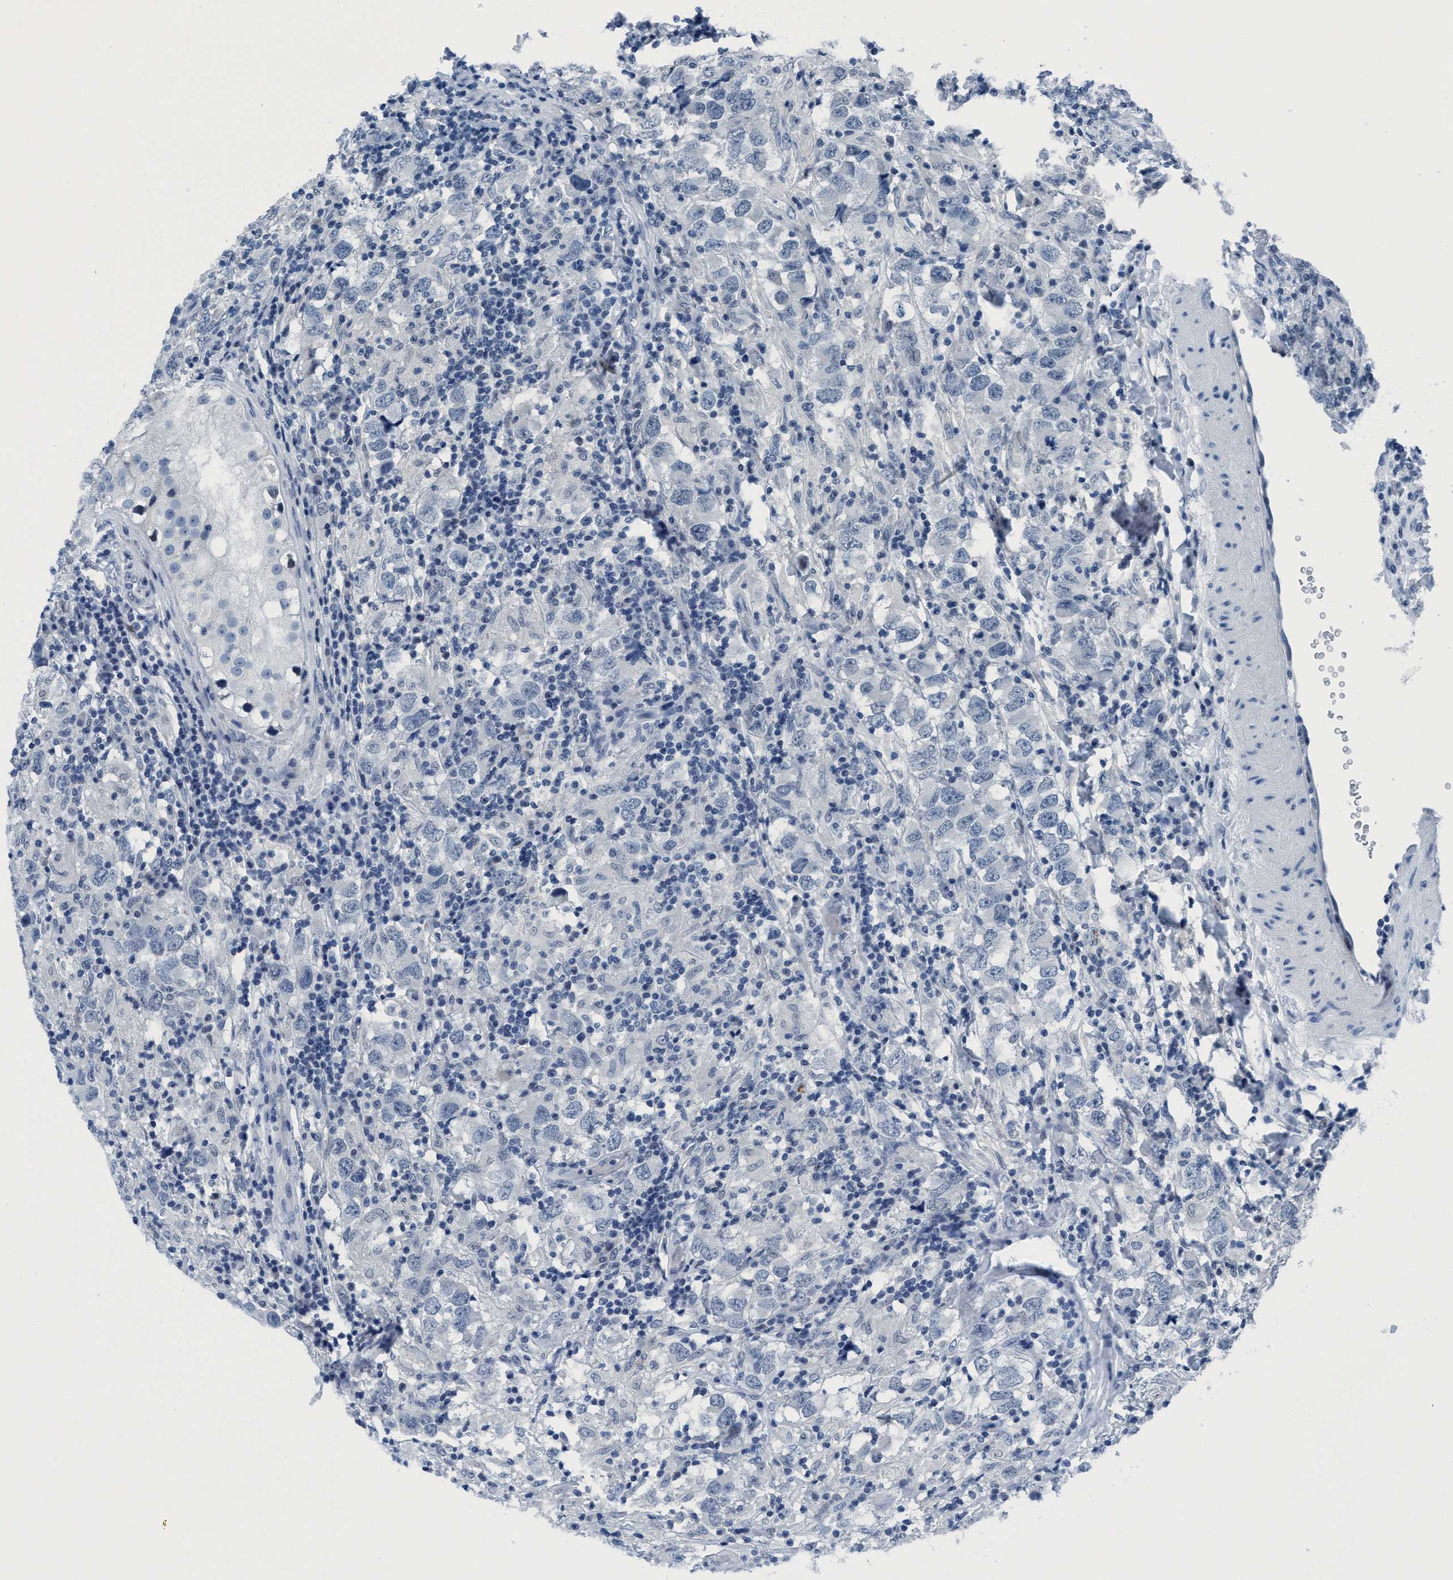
{"staining": {"intensity": "negative", "quantity": "none", "location": "none"}, "tissue": "testis cancer", "cell_type": "Tumor cells", "image_type": "cancer", "snomed": [{"axis": "morphology", "description": "Carcinoma, Embryonal, NOS"}, {"axis": "topography", "description": "Testis"}], "caption": "An IHC micrograph of testis cancer (embryonal carcinoma) is shown. There is no staining in tumor cells of testis cancer (embryonal carcinoma).", "gene": "DNAI1", "patient": {"sex": "male", "age": 21}}